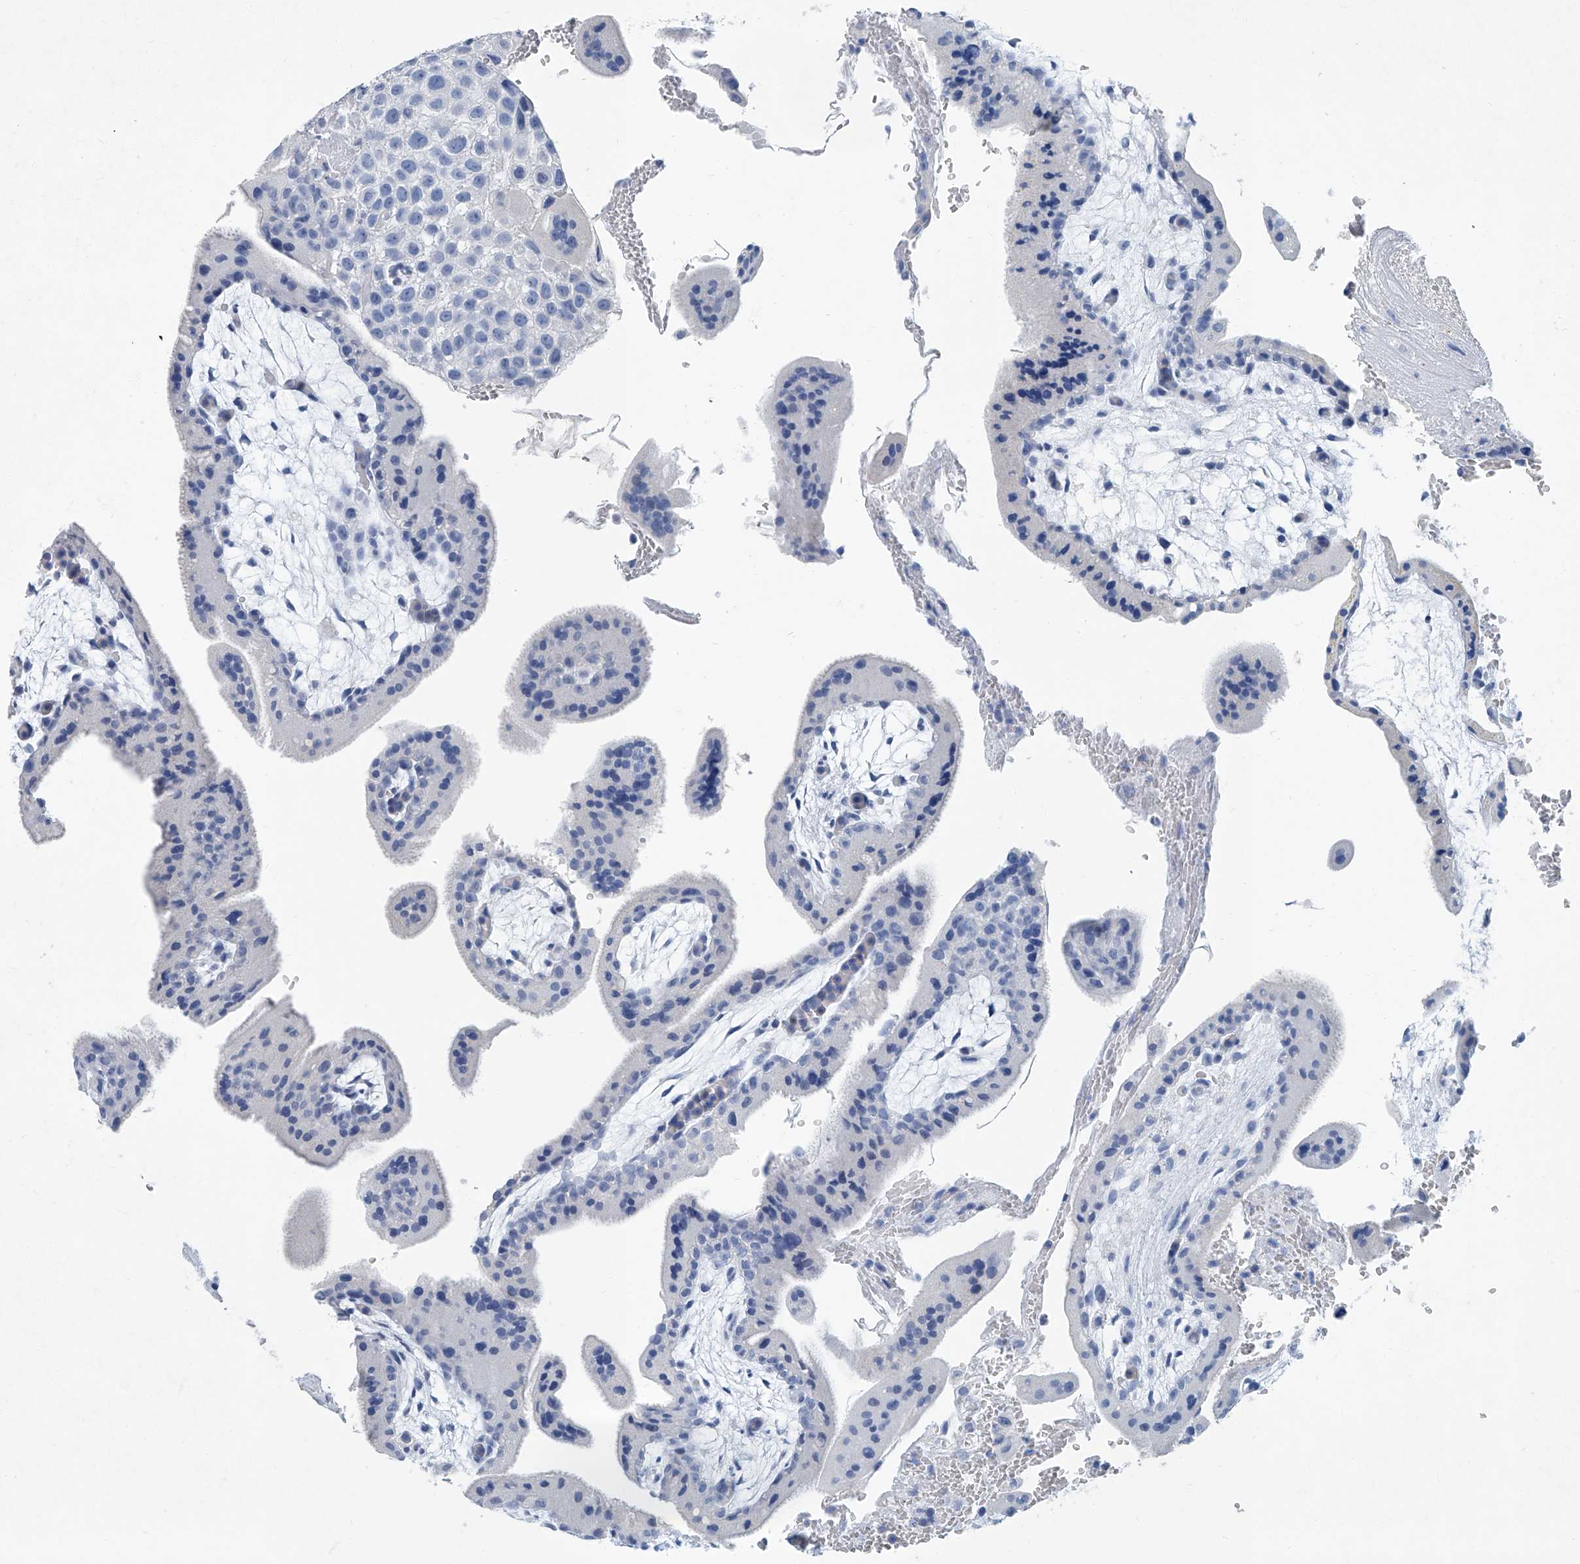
{"staining": {"intensity": "negative", "quantity": "none", "location": "none"}, "tissue": "placenta", "cell_type": "Decidual cells", "image_type": "normal", "snomed": [{"axis": "morphology", "description": "Normal tissue, NOS"}, {"axis": "topography", "description": "Placenta"}], "caption": "This is a photomicrograph of immunohistochemistry (IHC) staining of normal placenta, which shows no staining in decidual cells.", "gene": "CYP2A7", "patient": {"sex": "female", "age": 35}}